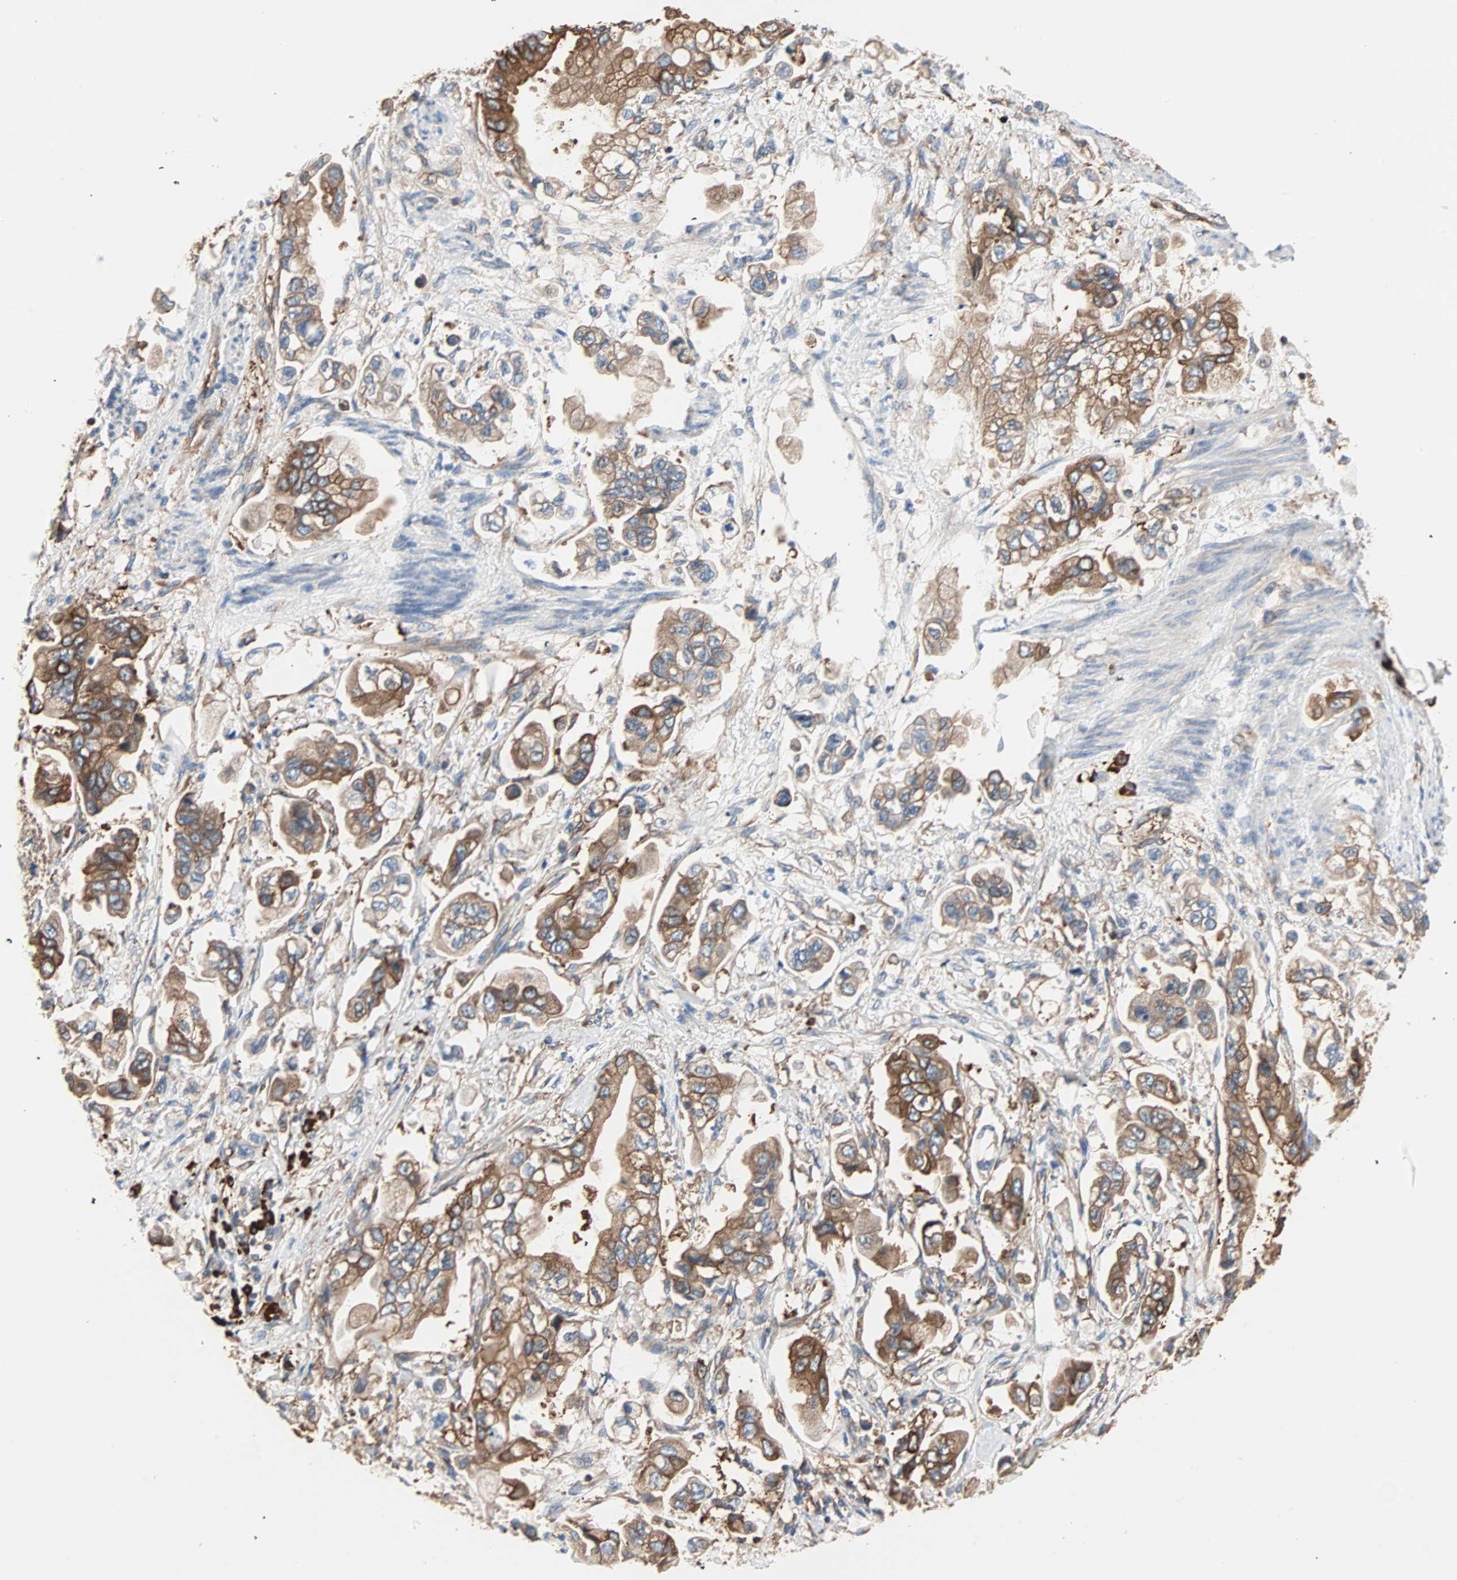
{"staining": {"intensity": "strong", "quantity": ">75%", "location": "cytoplasmic/membranous"}, "tissue": "stomach cancer", "cell_type": "Tumor cells", "image_type": "cancer", "snomed": [{"axis": "morphology", "description": "Adenocarcinoma, NOS"}, {"axis": "topography", "description": "Stomach"}], "caption": "Brown immunohistochemical staining in human stomach cancer (adenocarcinoma) demonstrates strong cytoplasmic/membranous positivity in about >75% of tumor cells.", "gene": "EEF2", "patient": {"sex": "male", "age": 62}}